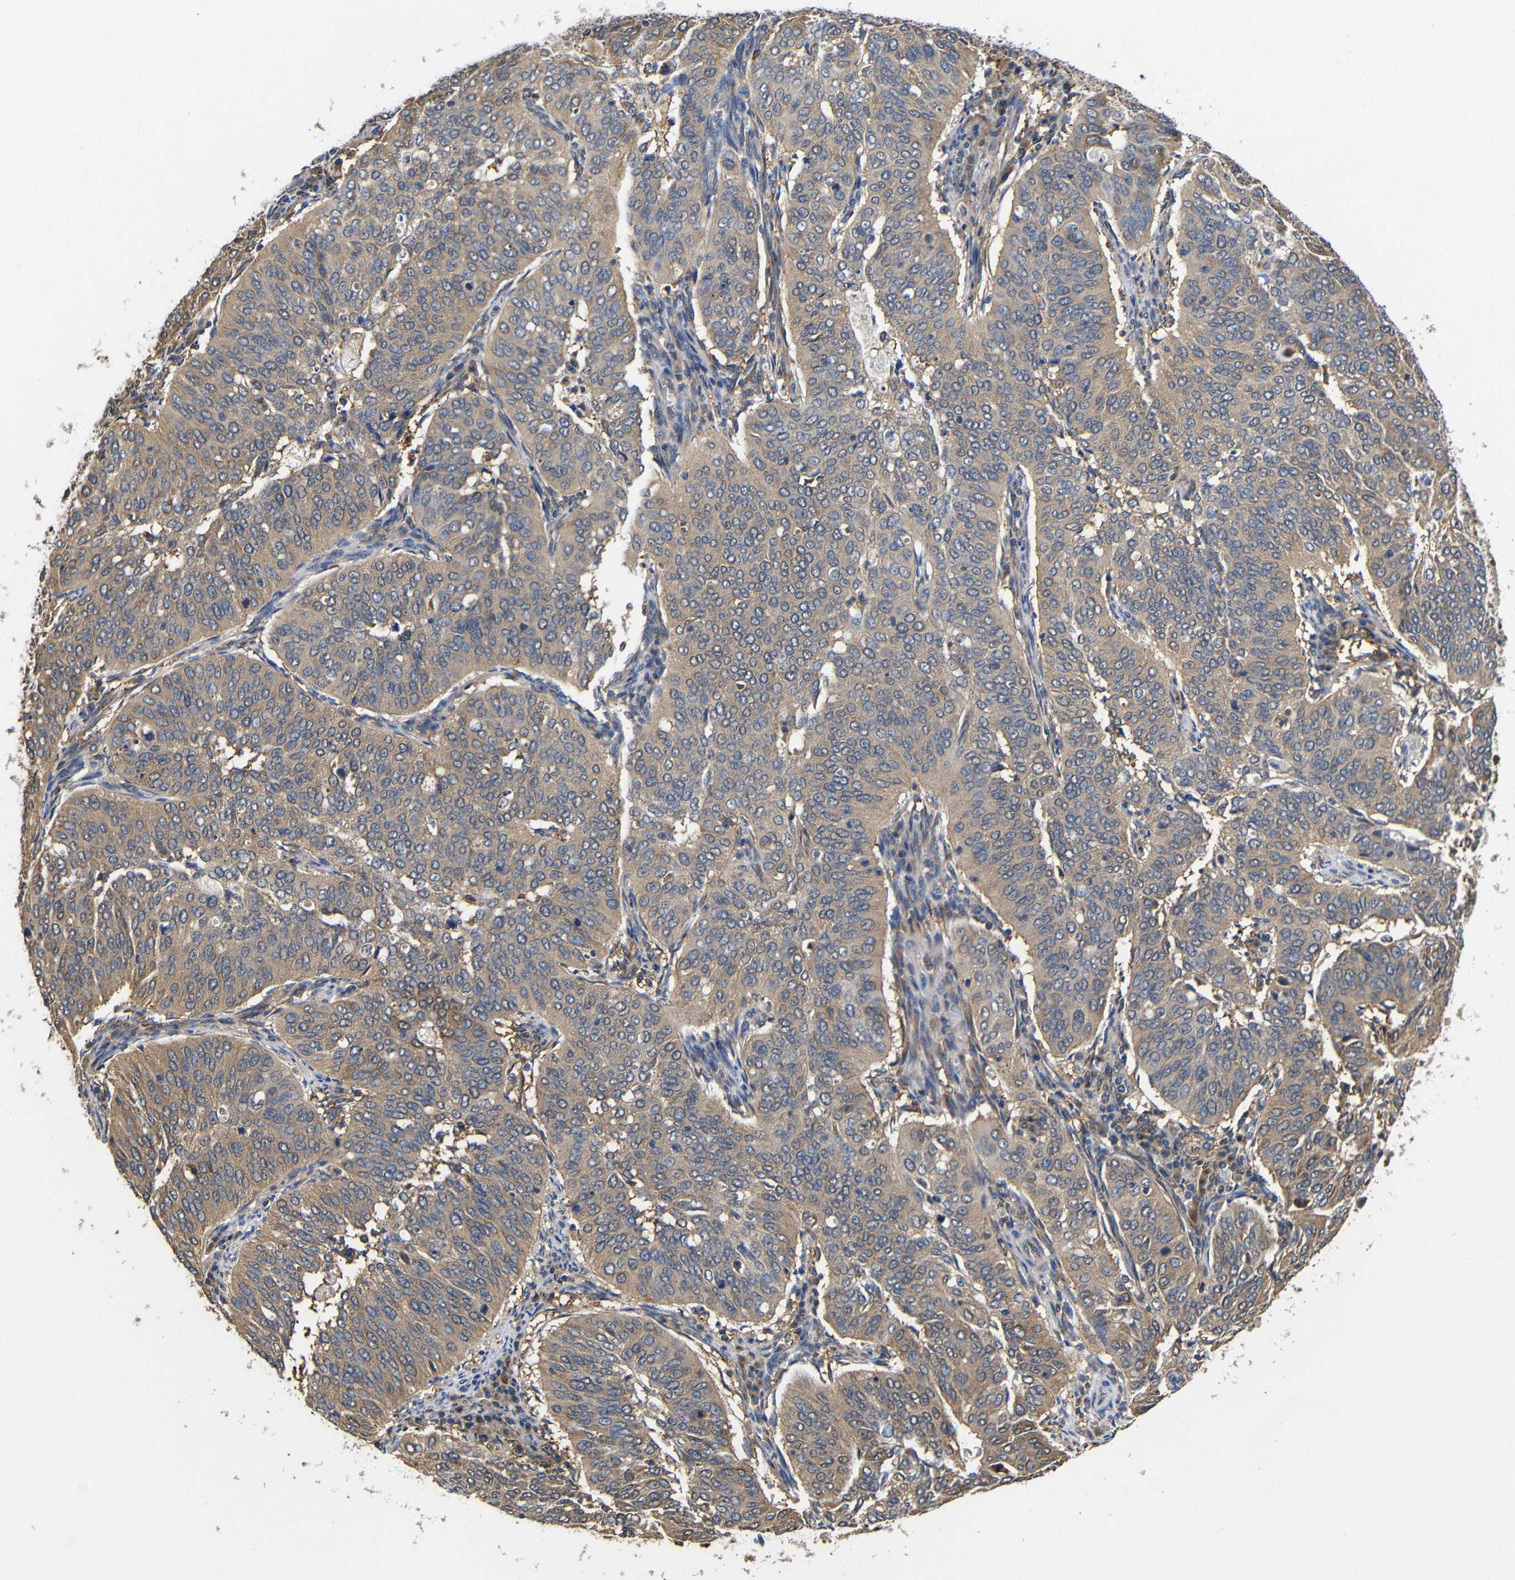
{"staining": {"intensity": "weak", "quantity": ">75%", "location": "cytoplasmic/membranous"}, "tissue": "cervical cancer", "cell_type": "Tumor cells", "image_type": "cancer", "snomed": [{"axis": "morphology", "description": "Normal tissue, NOS"}, {"axis": "morphology", "description": "Squamous cell carcinoma, NOS"}, {"axis": "topography", "description": "Cervix"}], "caption": "Immunohistochemical staining of cervical cancer displays low levels of weak cytoplasmic/membranous expression in approximately >75% of tumor cells.", "gene": "LRRCC1", "patient": {"sex": "female", "age": 39}}